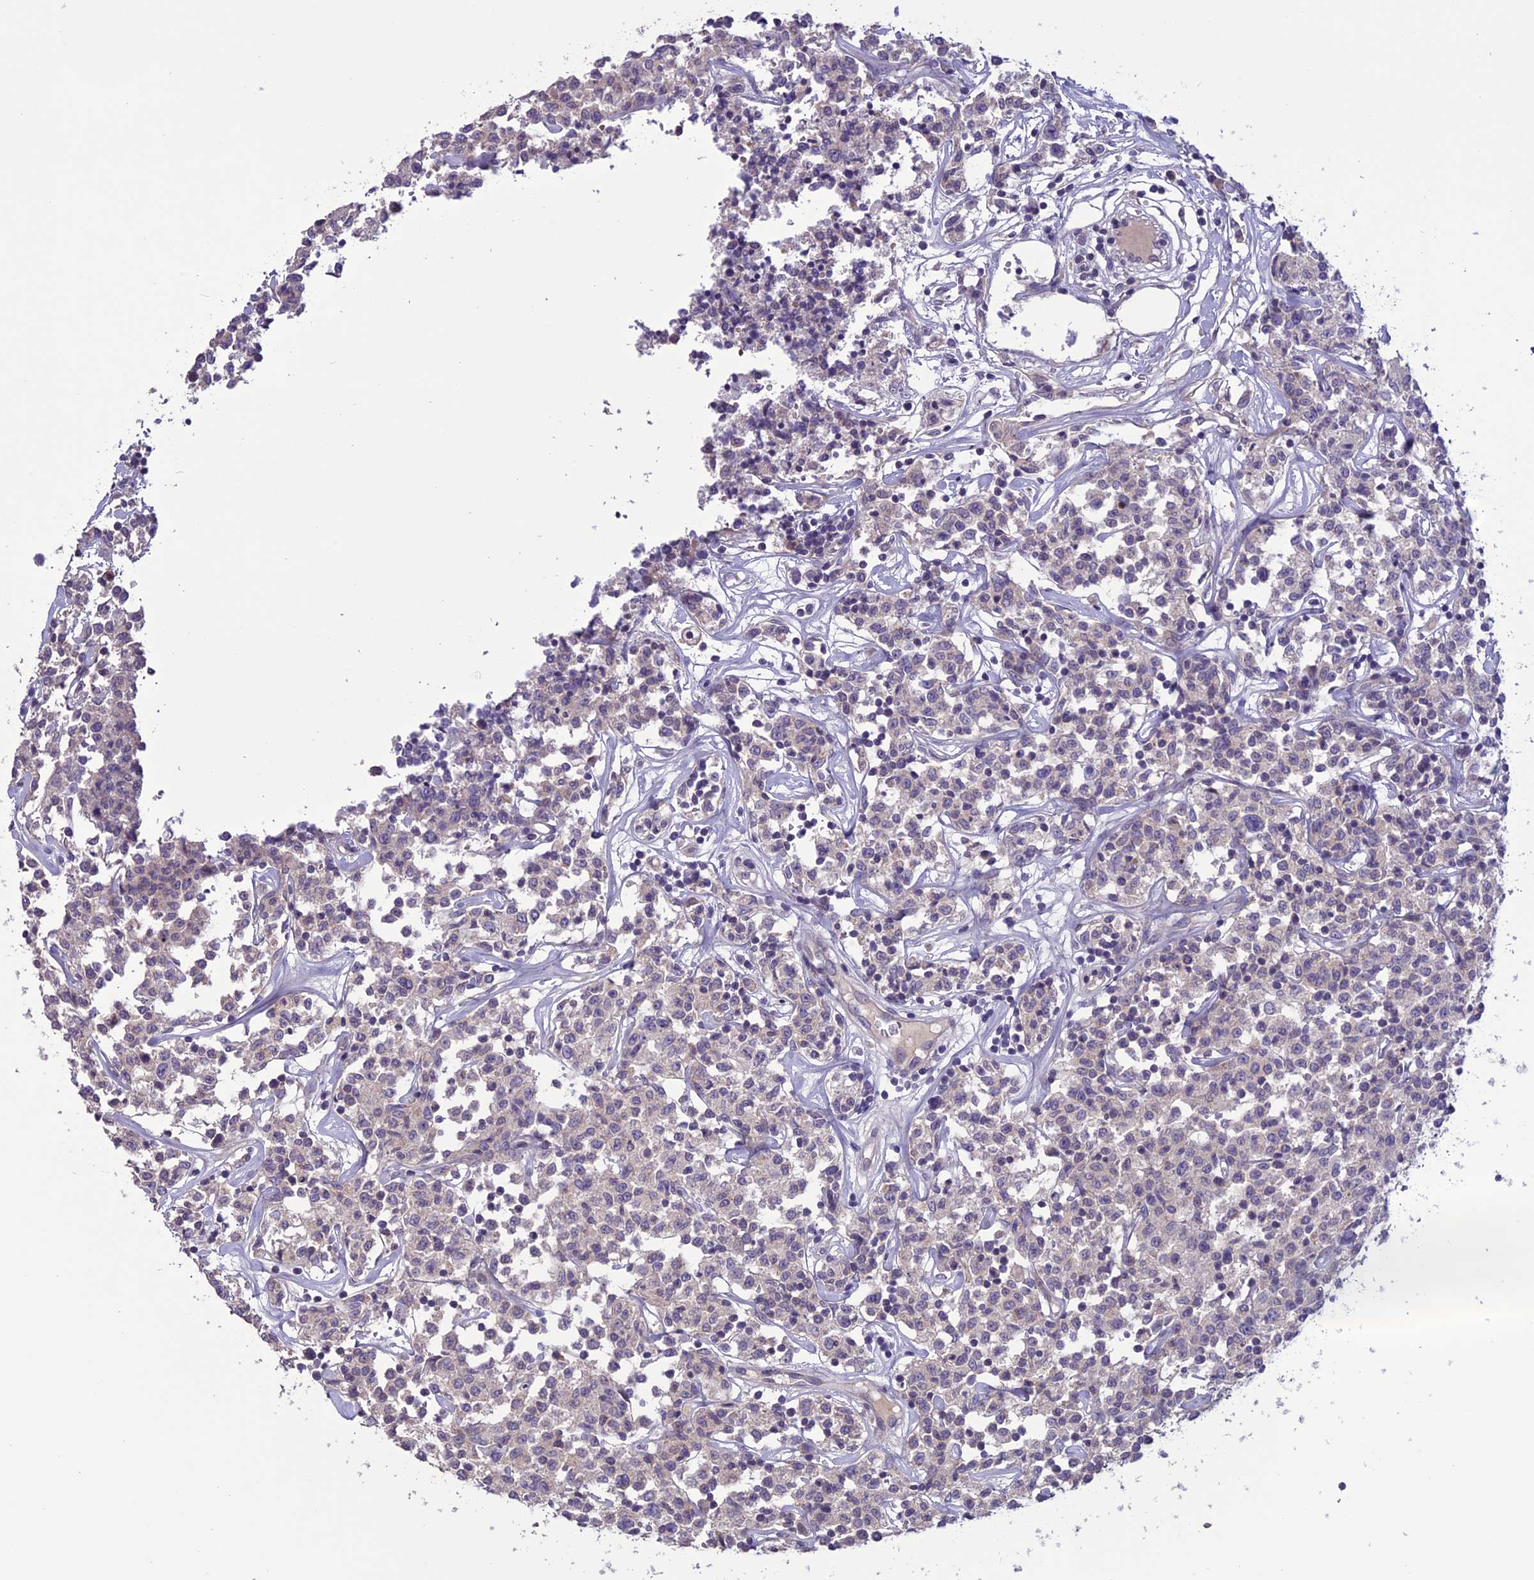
{"staining": {"intensity": "negative", "quantity": "none", "location": "none"}, "tissue": "lymphoma", "cell_type": "Tumor cells", "image_type": "cancer", "snomed": [{"axis": "morphology", "description": "Malignant lymphoma, non-Hodgkin's type, Low grade"}, {"axis": "topography", "description": "Small intestine"}], "caption": "An IHC photomicrograph of low-grade malignant lymphoma, non-Hodgkin's type is shown. There is no staining in tumor cells of low-grade malignant lymphoma, non-Hodgkin's type.", "gene": "C2orf76", "patient": {"sex": "female", "age": 59}}